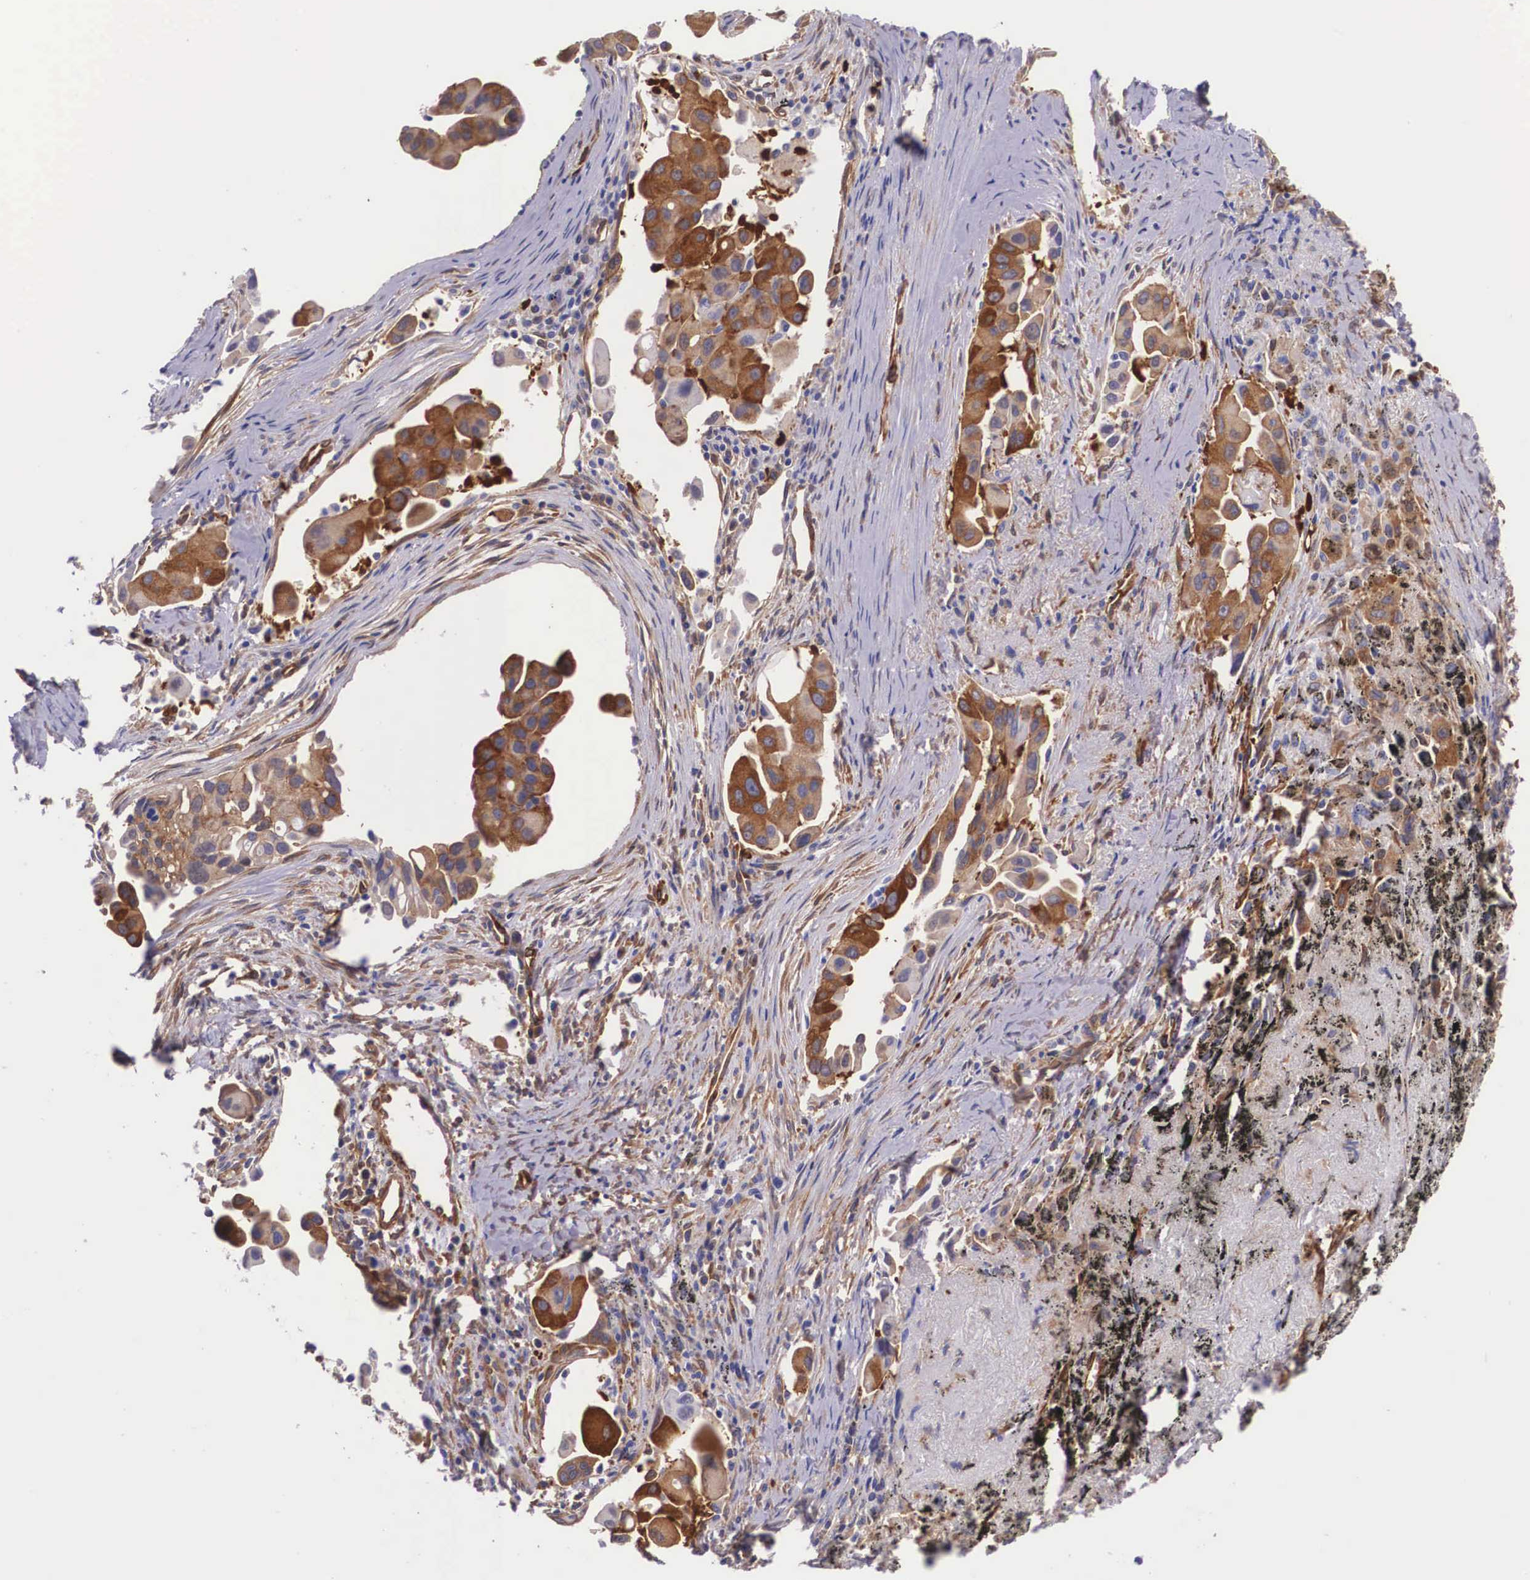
{"staining": {"intensity": "strong", "quantity": ">75%", "location": "cytoplasmic/membranous"}, "tissue": "lung cancer", "cell_type": "Tumor cells", "image_type": "cancer", "snomed": [{"axis": "morphology", "description": "Adenocarcinoma, NOS"}, {"axis": "topography", "description": "Lung"}], "caption": "This is an image of immunohistochemistry staining of lung adenocarcinoma, which shows strong staining in the cytoplasmic/membranous of tumor cells.", "gene": "BCAR1", "patient": {"sex": "male", "age": 68}}